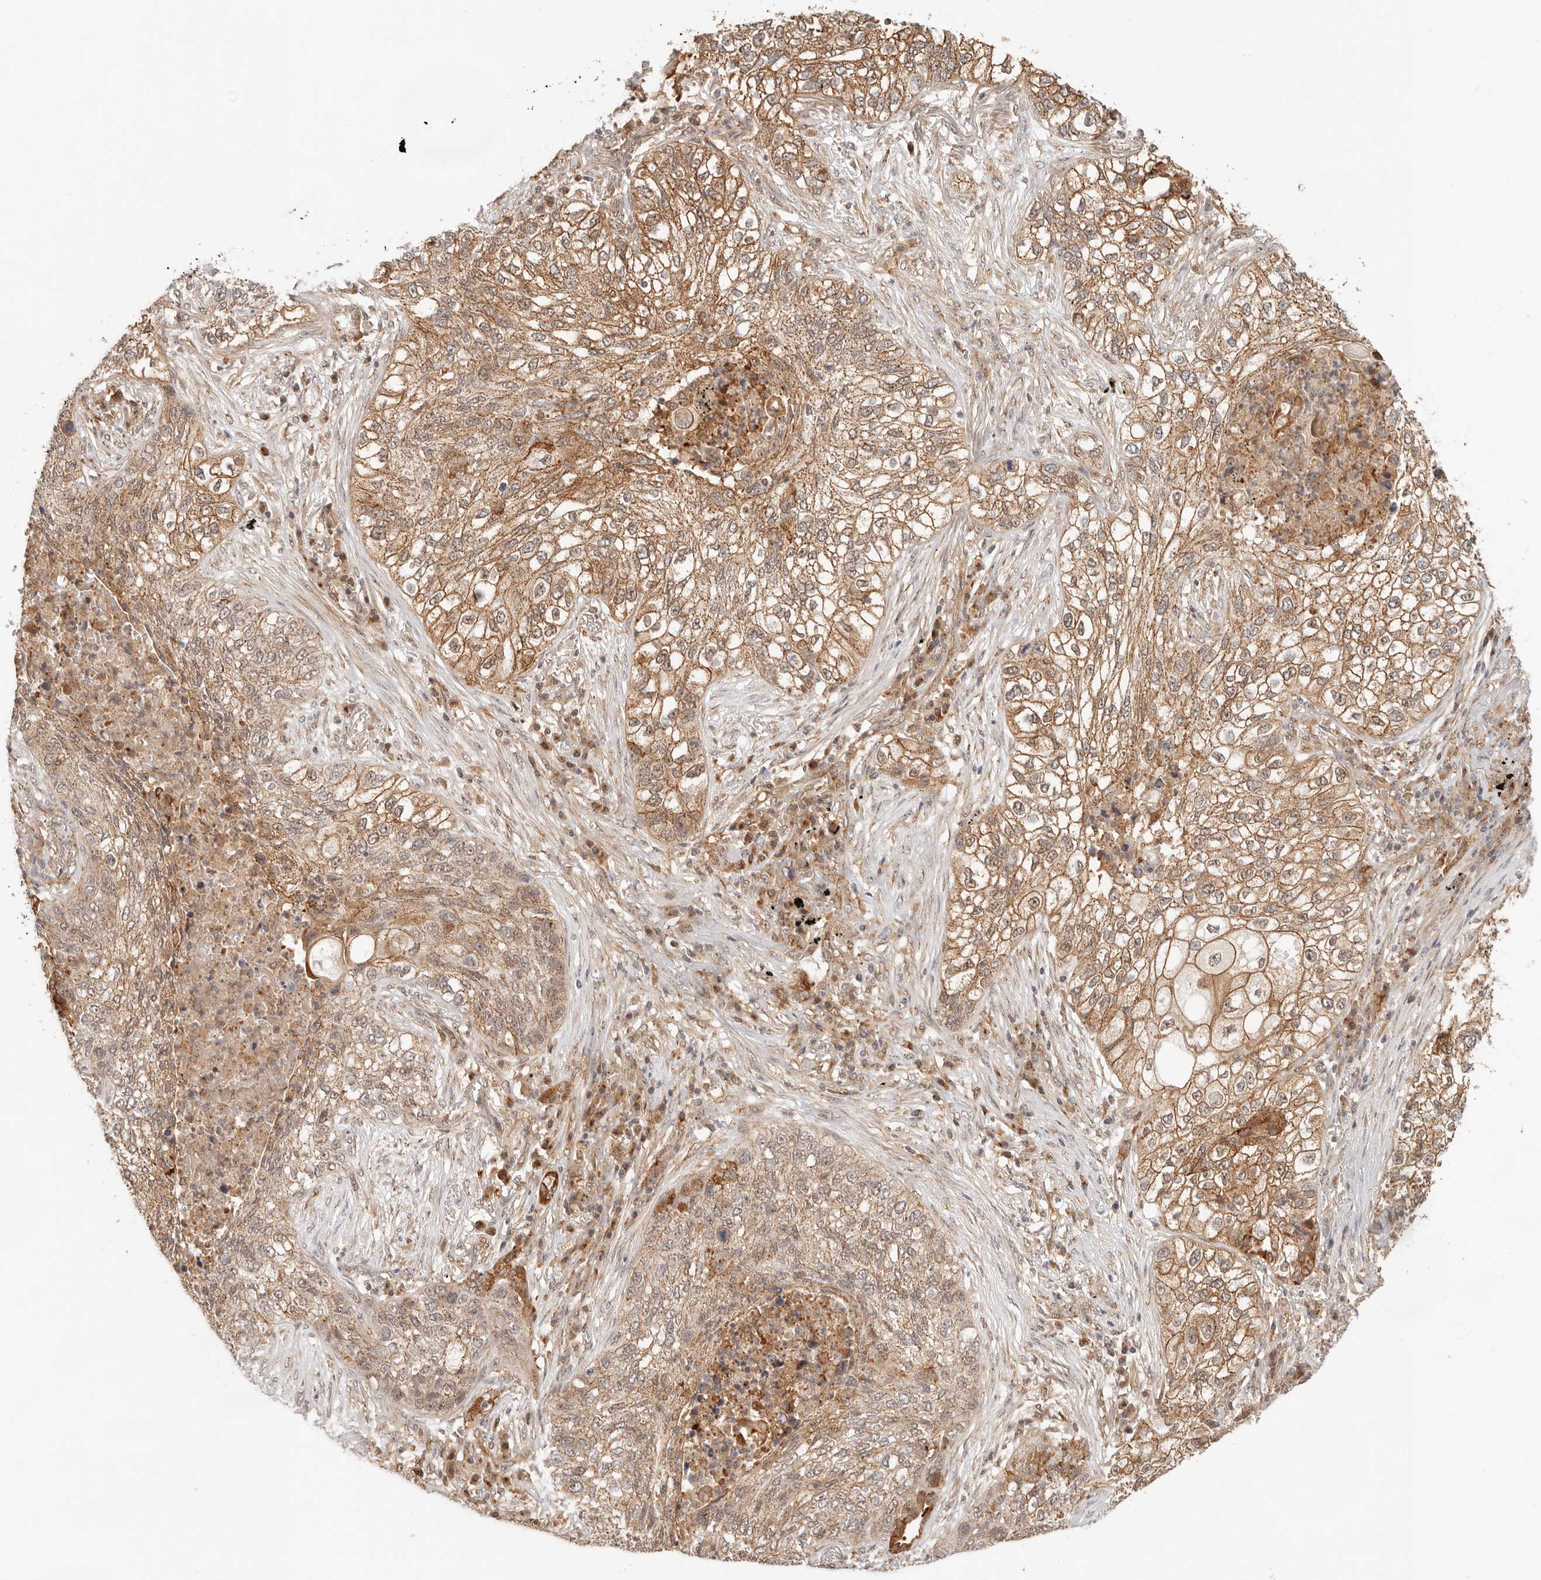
{"staining": {"intensity": "moderate", "quantity": ">75%", "location": "cytoplasmic/membranous"}, "tissue": "lung cancer", "cell_type": "Tumor cells", "image_type": "cancer", "snomed": [{"axis": "morphology", "description": "Squamous cell carcinoma, NOS"}, {"axis": "topography", "description": "Lung"}], "caption": "A brown stain labels moderate cytoplasmic/membranous staining of a protein in lung cancer tumor cells. The protein is stained brown, and the nuclei are stained in blue (DAB IHC with brightfield microscopy, high magnification).", "gene": "HEXD", "patient": {"sex": "female", "age": 63}}